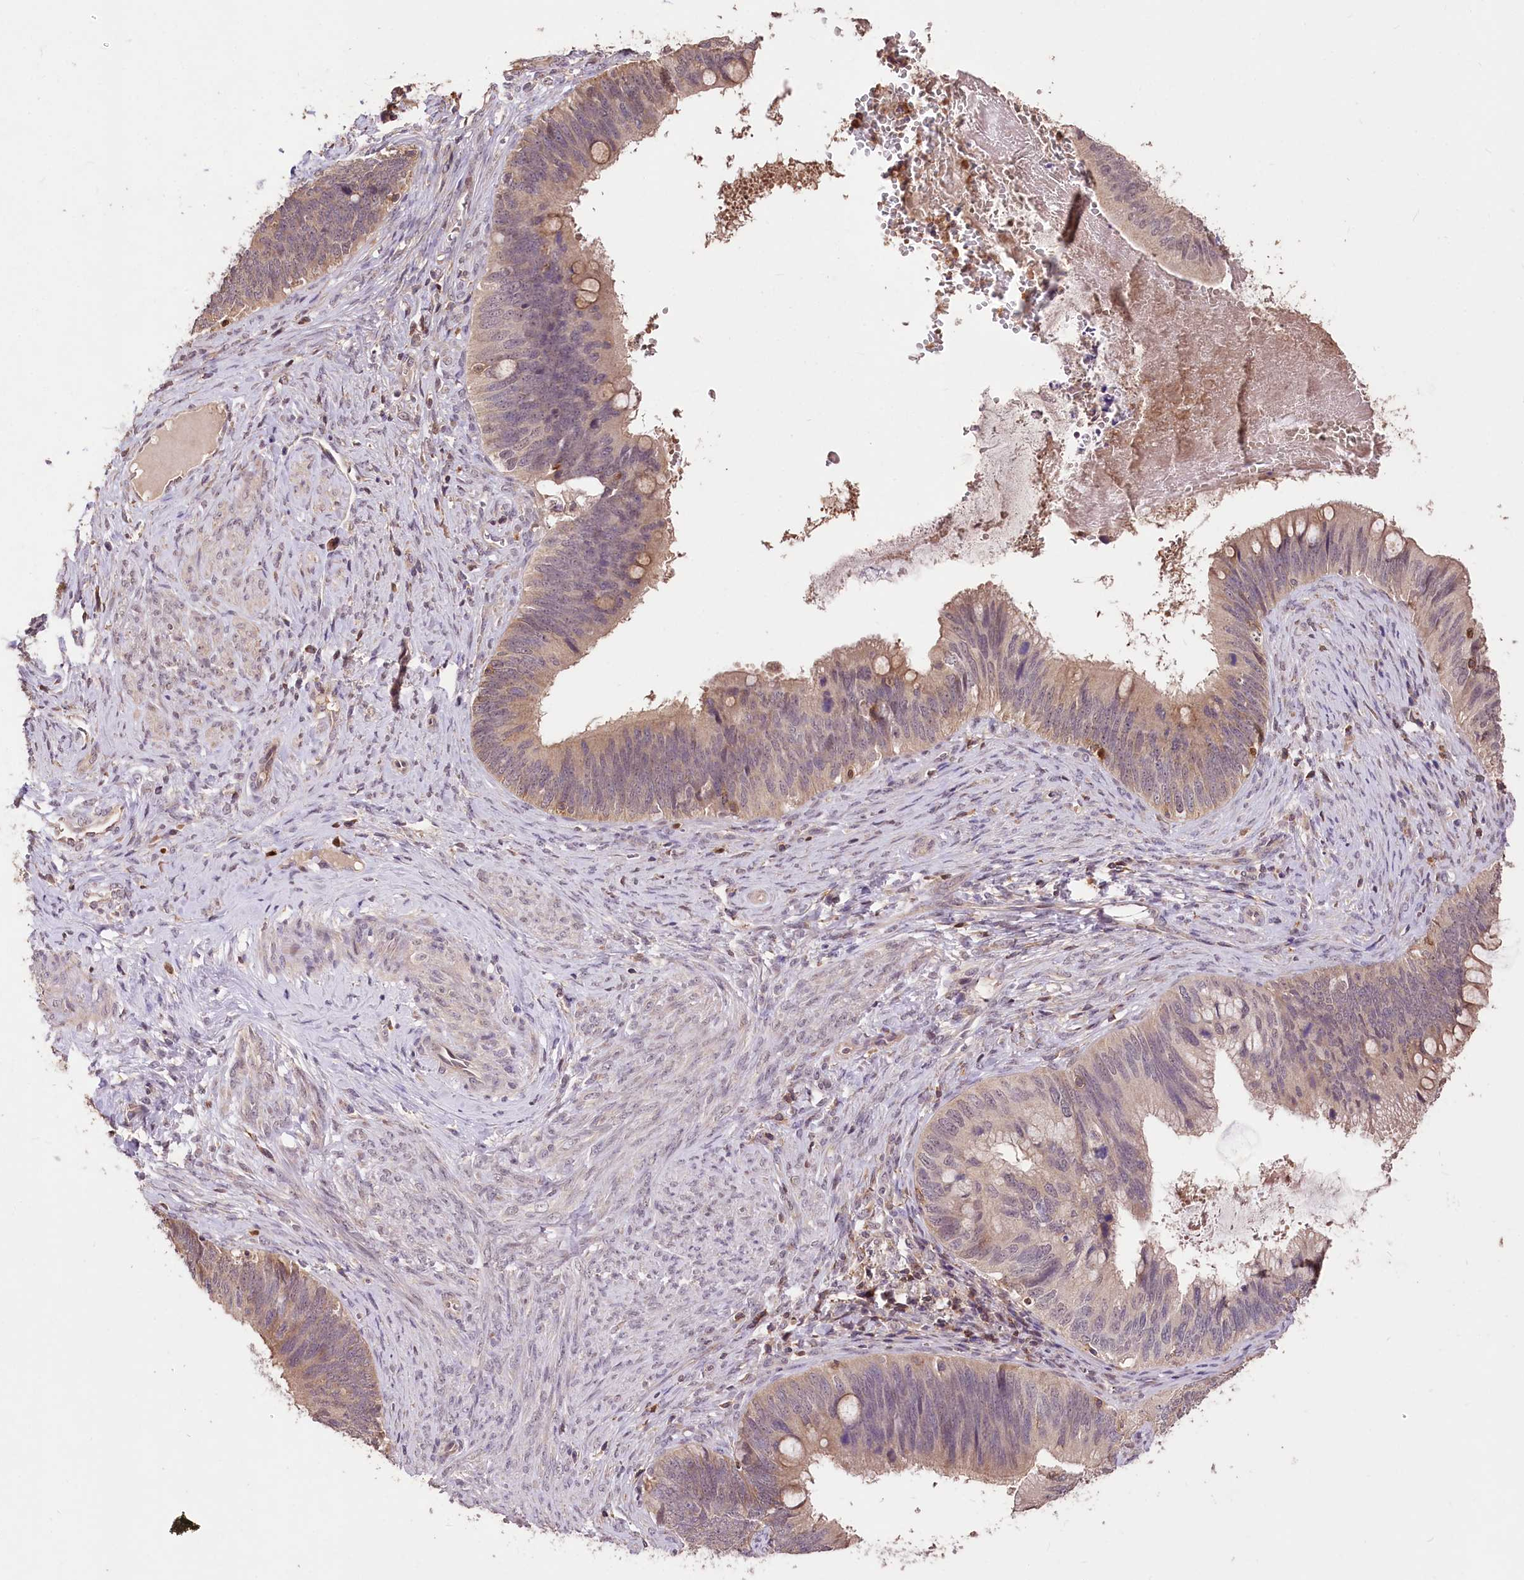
{"staining": {"intensity": "weak", "quantity": "25%-75%", "location": "cytoplasmic/membranous"}, "tissue": "cervical cancer", "cell_type": "Tumor cells", "image_type": "cancer", "snomed": [{"axis": "morphology", "description": "Adenocarcinoma, NOS"}, {"axis": "topography", "description": "Cervix"}], "caption": "Human cervical cancer stained with a protein marker shows weak staining in tumor cells.", "gene": "SERGEF", "patient": {"sex": "female", "age": 42}}